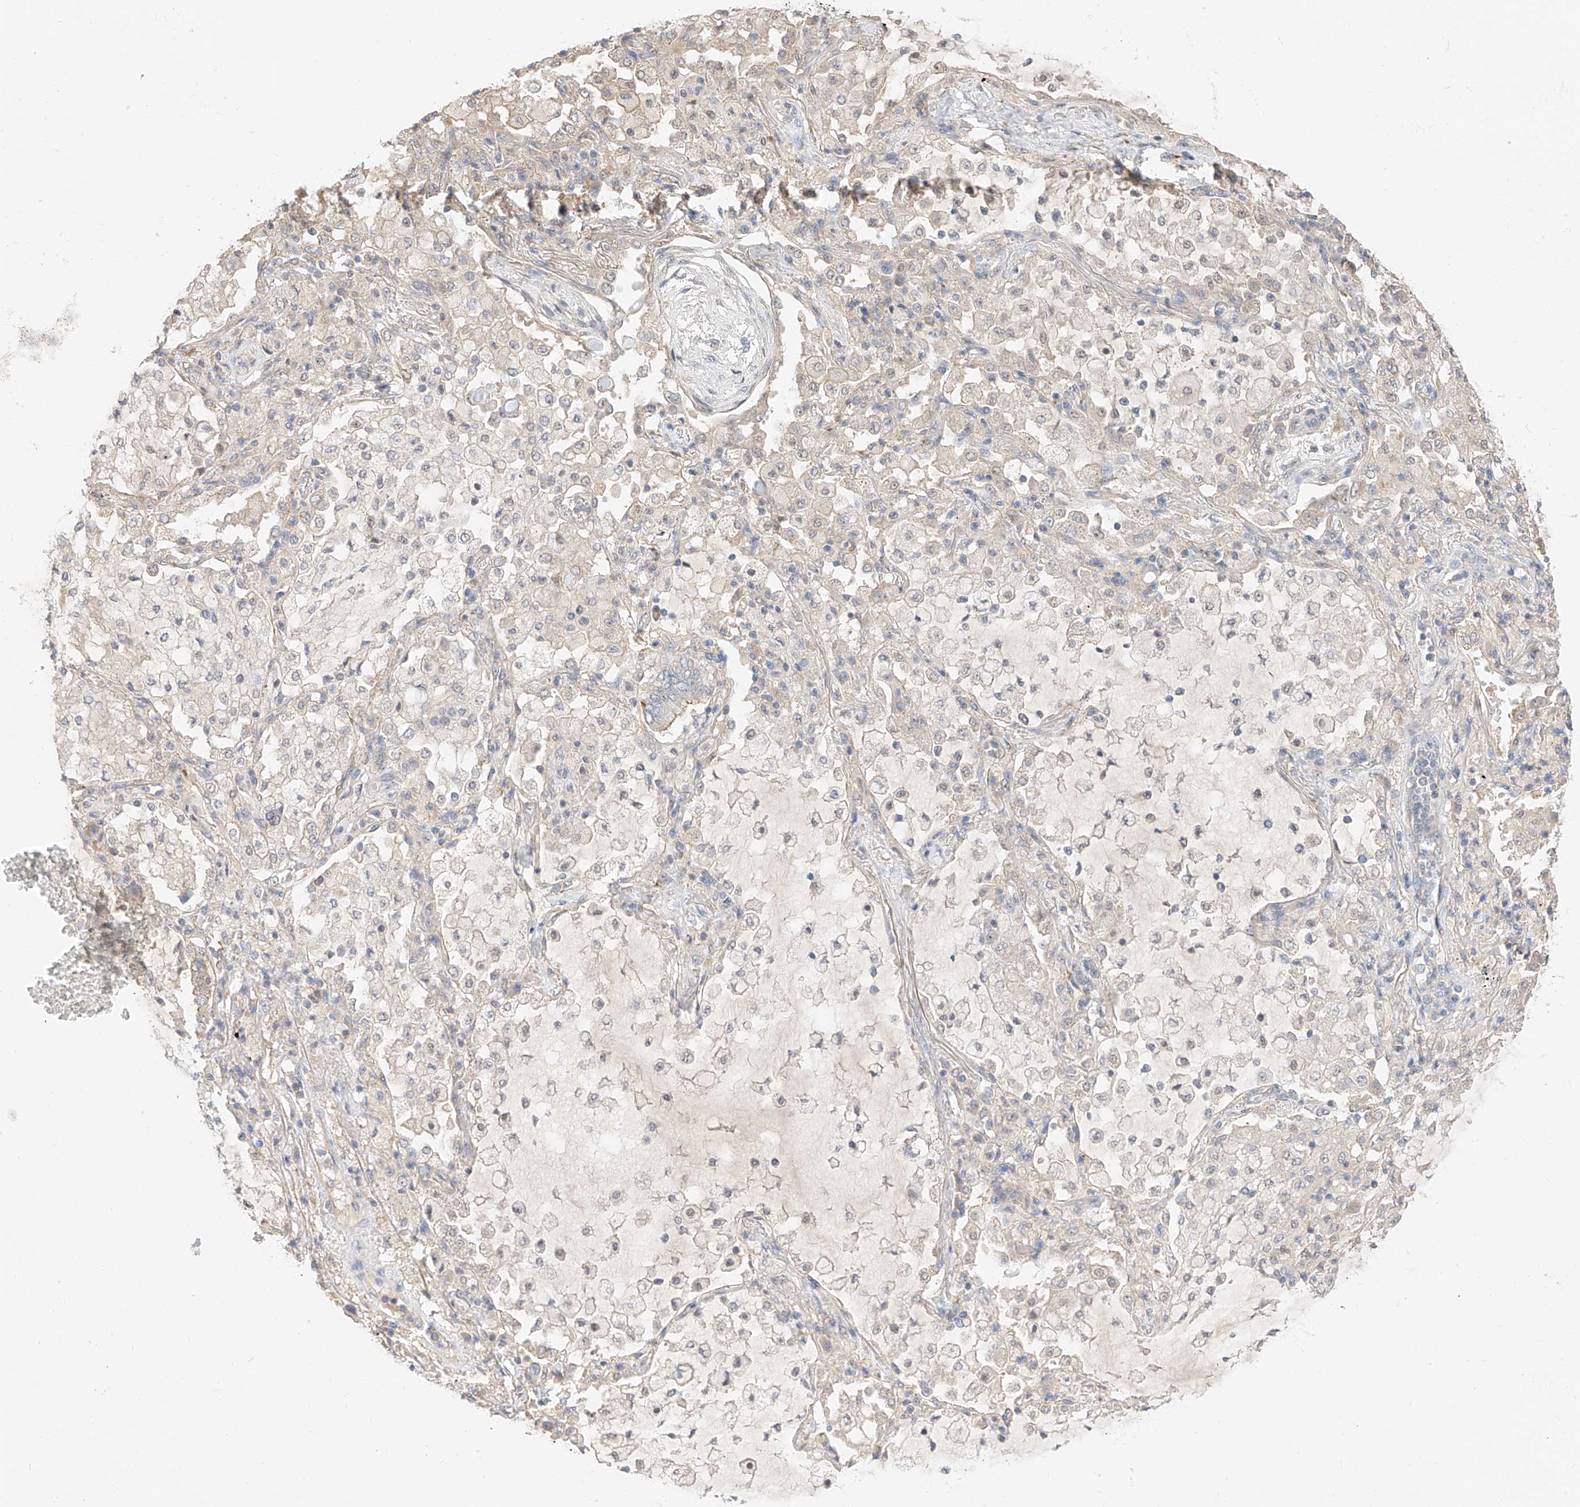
{"staining": {"intensity": "negative", "quantity": "none", "location": "none"}, "tissue": "lung cancer", "cell_type": "Tumor cells", "image_type": "cancer", "snomed": [{"axis": "morphology", "description": "Adenocarcinoma, NOS"}, {"axis": "topography", "description": "Lung"}], "caption": "Lung adenocarcinoma was stained to show a protein in brown. There is no significant positivity in tumor cells. (Brightfield microscopy of DAB immunohistochemistry (IHC) at high magnification).", "gene": "IL22RA2", "patient": {"sex": "female", "age": 70}}